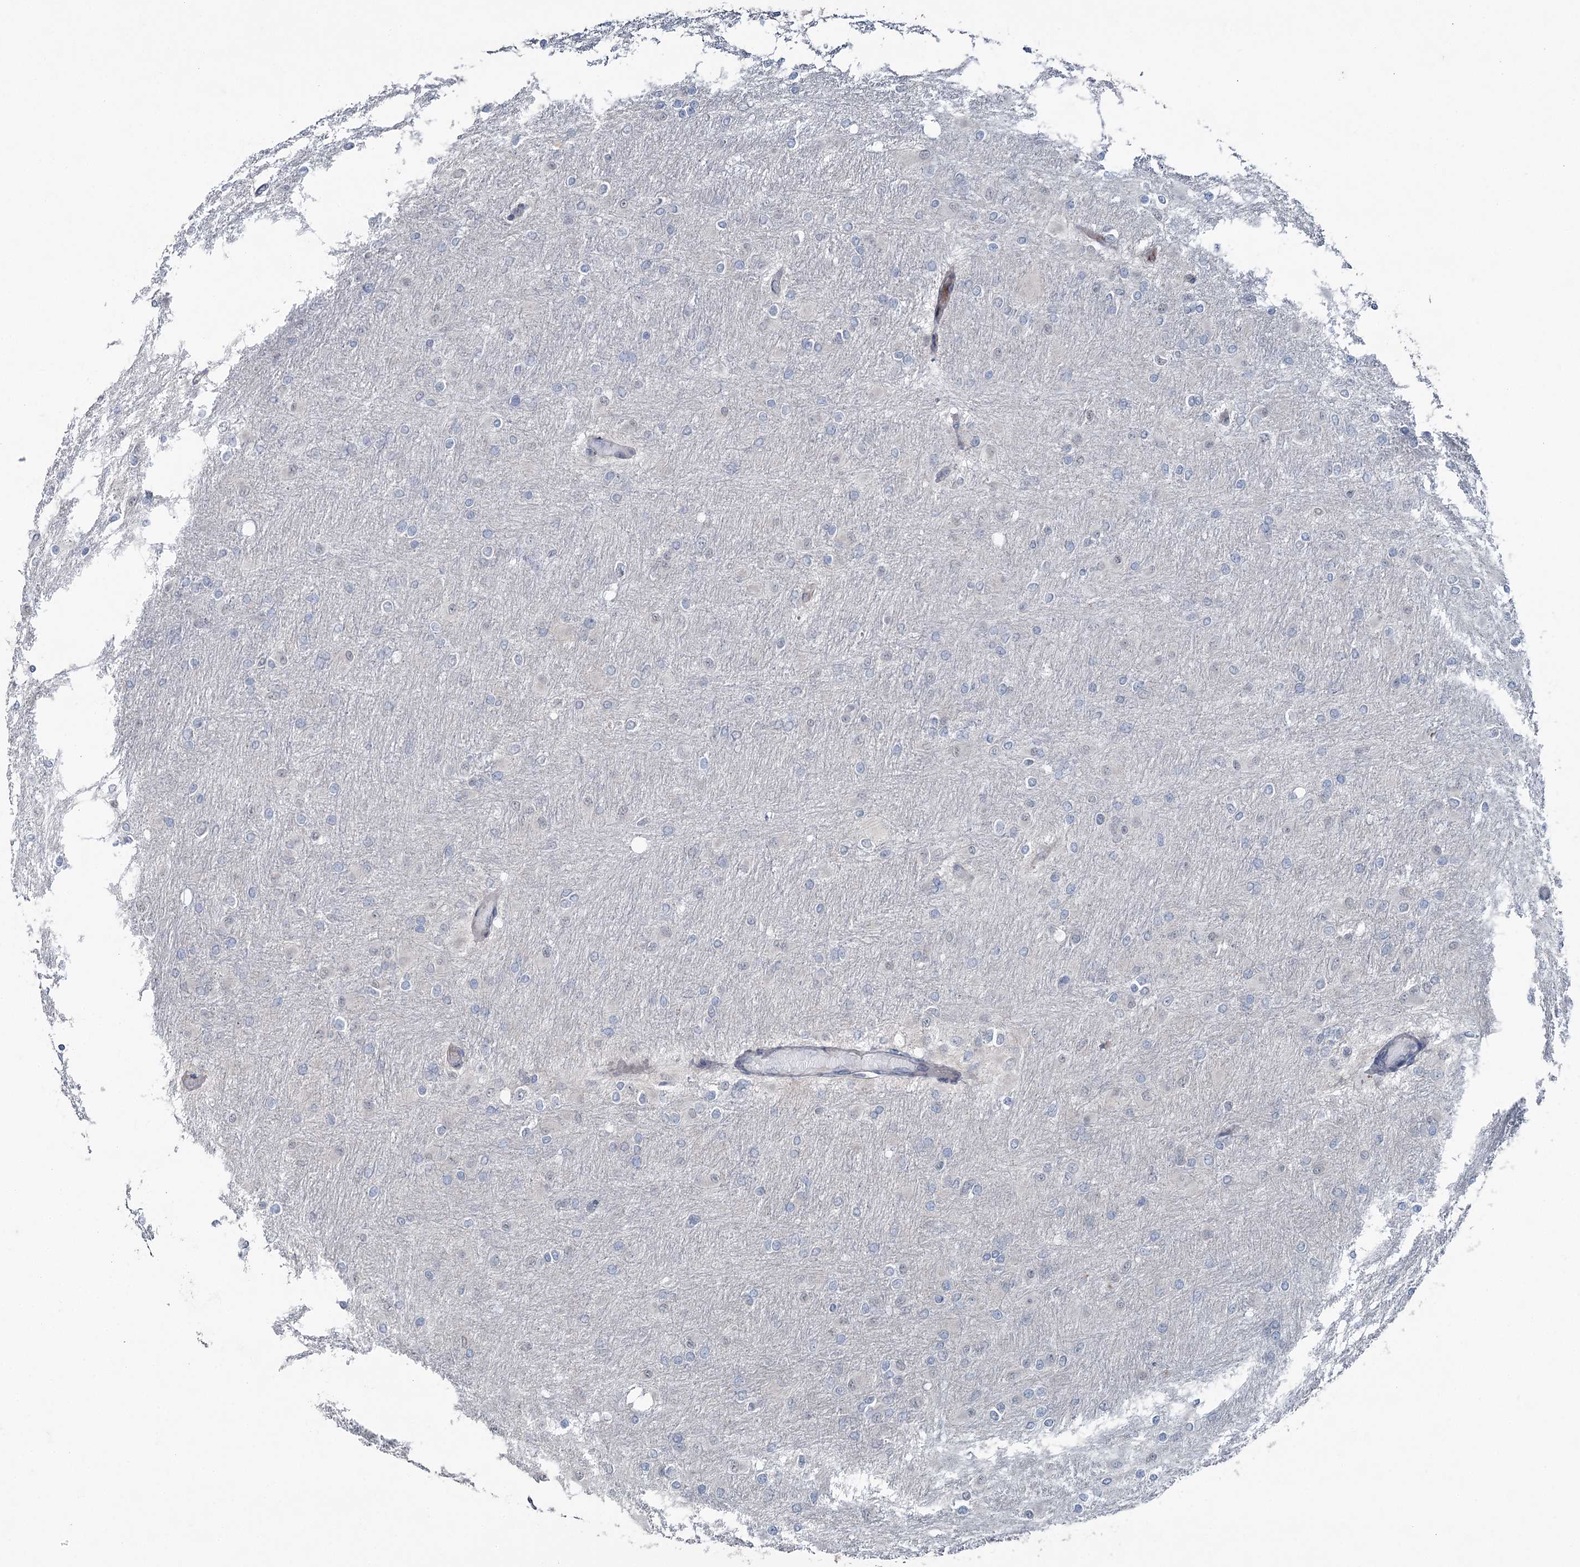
{"staining": {"intensity": "negative", "quantity": "none", "location": "none"}, "tissue": "glioma", "cell_type": "Tumor cells", "image_type": "cancer", "snomed": [{"axis": "morphology", "description": "Glioma, malignant, High grade"}, {"axis": "topography", "description": "Cerebral cortex"}], "caption": "Malignant high-grade glioma stained for a protein using immunohistochemistry exhibits no positivity tumor cells.", "gene": "FAM120B", "patient": {"sex": "female", "age": 36}}